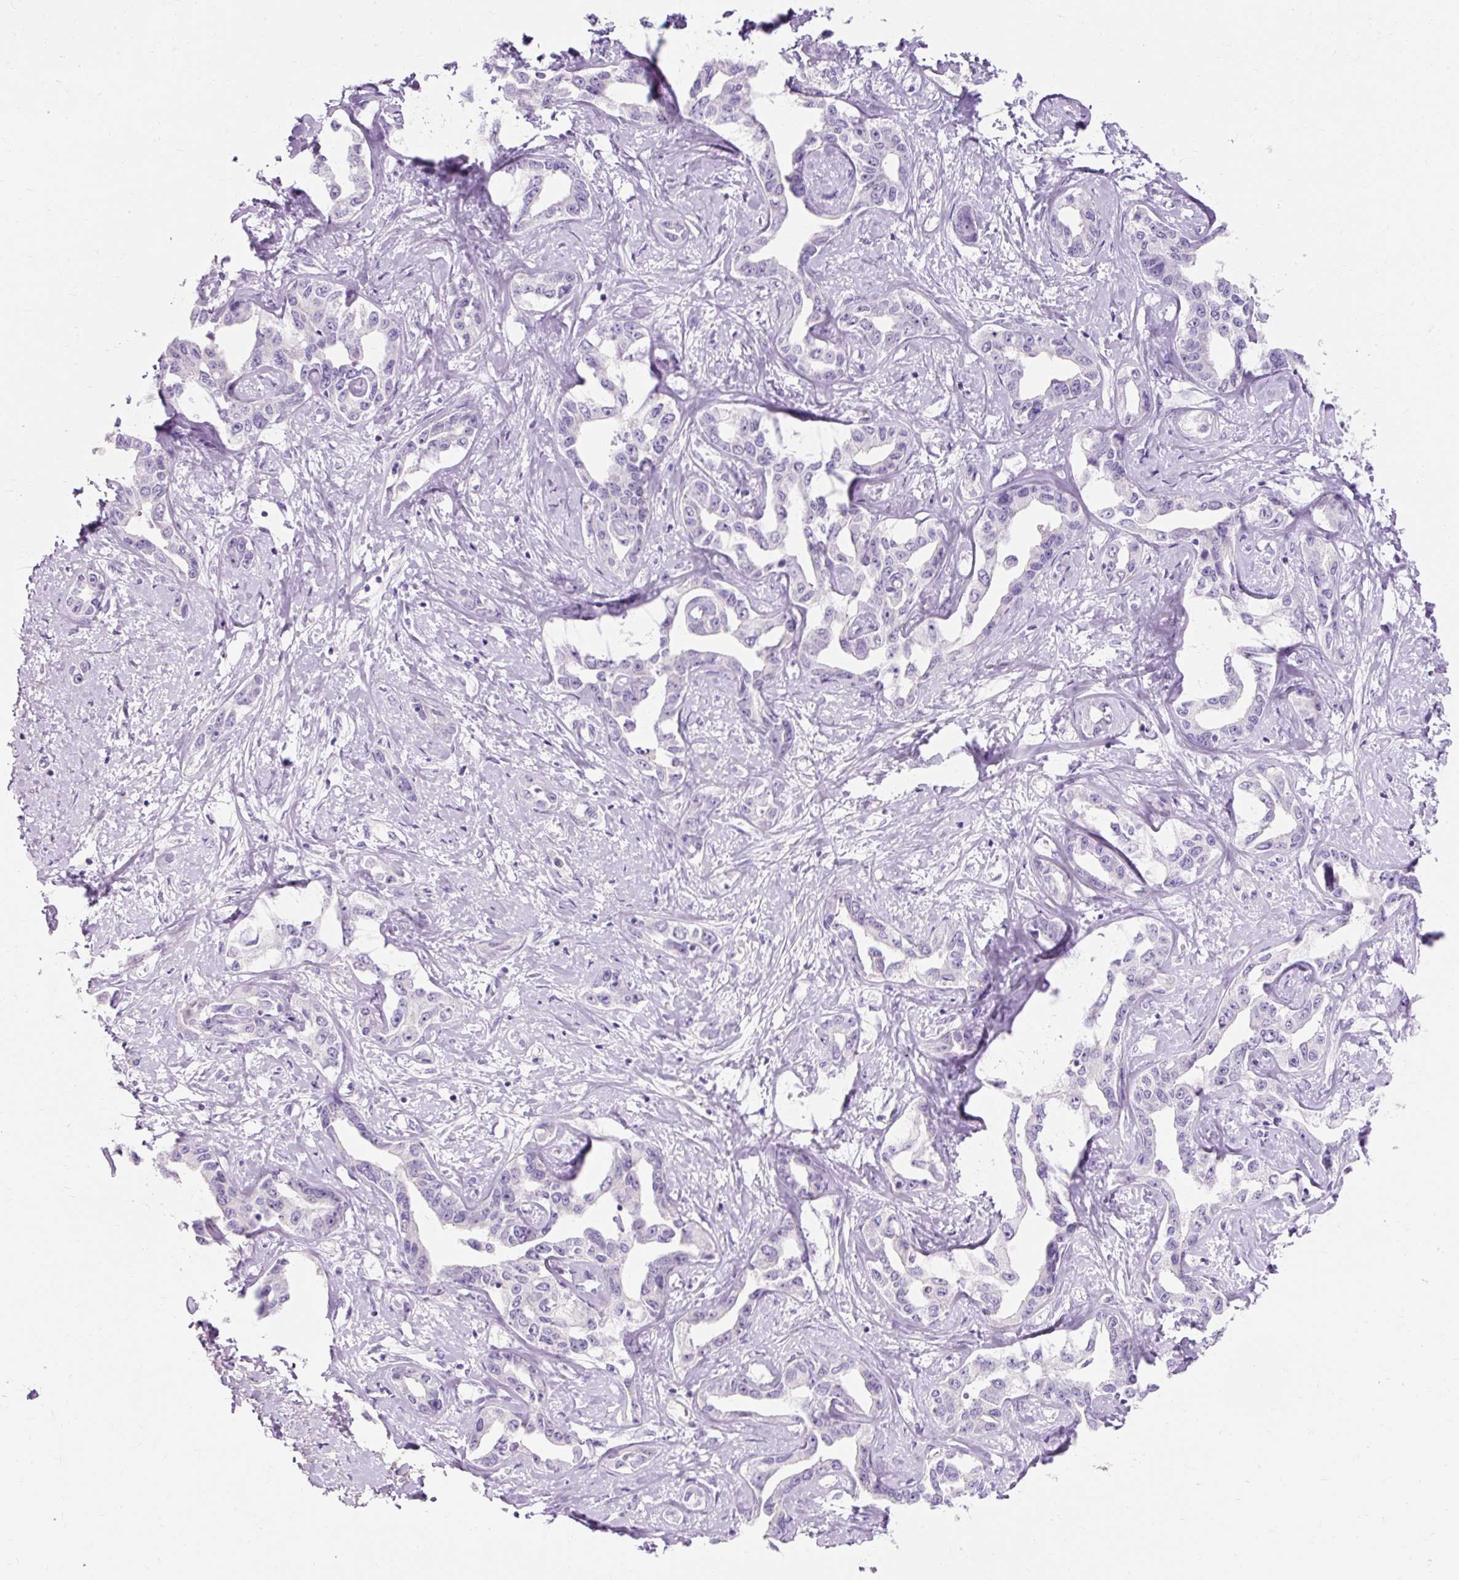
{"staining": {"intensity": "negative", "quantity": "none", "location": "none"}, "tissue": "liver cancer", "cell_type": "Tumor cells", "image_type": "cancer", "snomed": [{"axis": "morphology", "description": "Cholangiocarcinoma"}, {"axis": "topography", "description": "Liver"}], "caption": "High magnification brightfield microscopy of cholangiocarcinoma (liver) stained with DAB (brown) and counterstained with hematoxylin (blue): tumor cells show no significant expression. (Immunohistochemistry, brightfield microscopy, high magnification).", "gene": "TMEM213", "patient": {"sex": "male", "age": 59}}